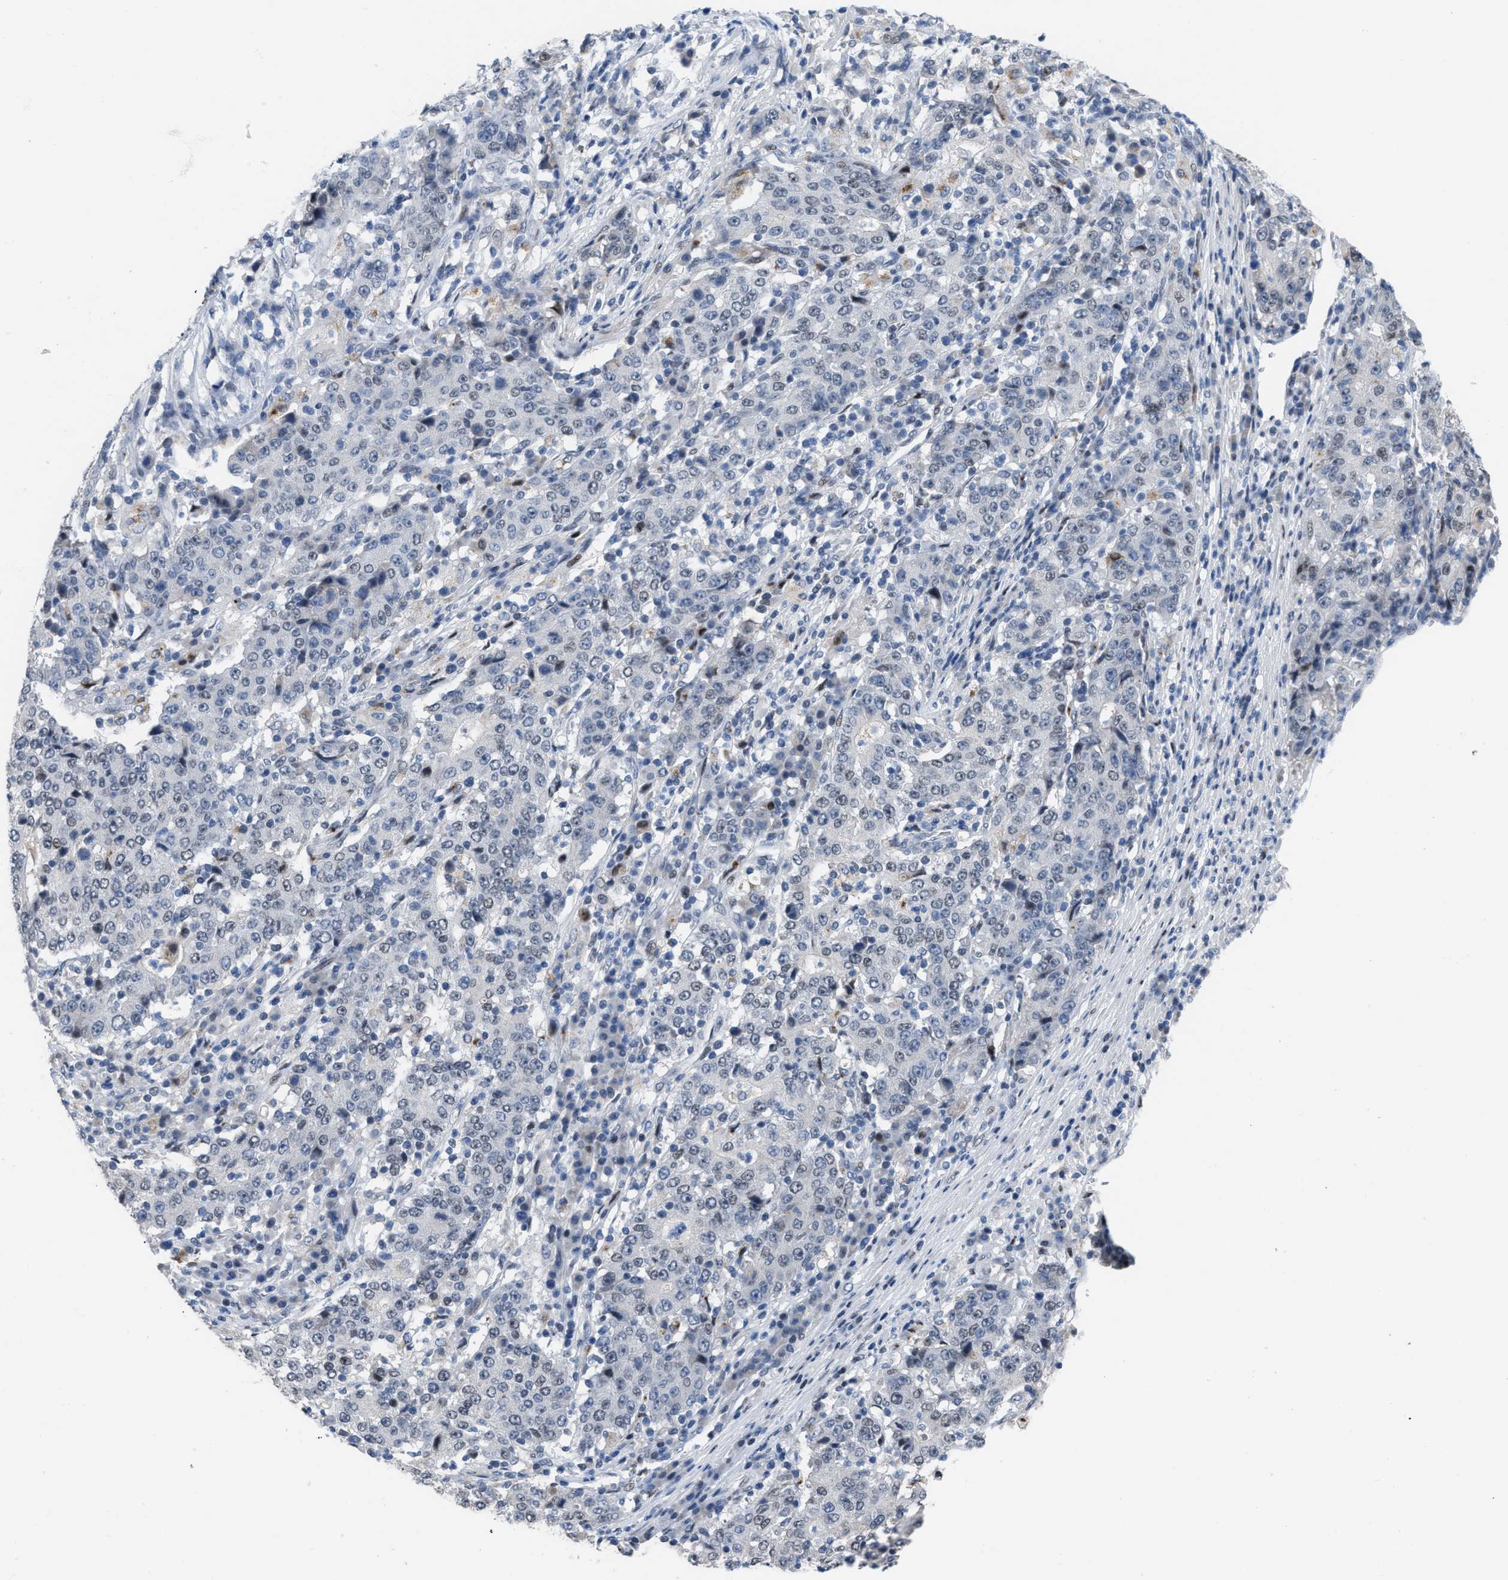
{"staining": {"intensity": "negative", "quantity": "none", "location": "none"}, "tissue": "stomach cancer", "cell_type": "Tumor cells", "image_type": "cancer", "snomed": [{"axis": "morphology", "description": "Adenocarcinoma, NOS"}, {"axis": "topography", "description": "Stomach"}], "caption": "Protein analysis of adenocarcinoma (stomach) reveals no significant expression in tumor cells. (DAB (3,3'-diaminobenzidine) IHC with hematoxylin counter stain).", "gene": "SETDB1", "patient": {"sex": "male", "age": 59}}